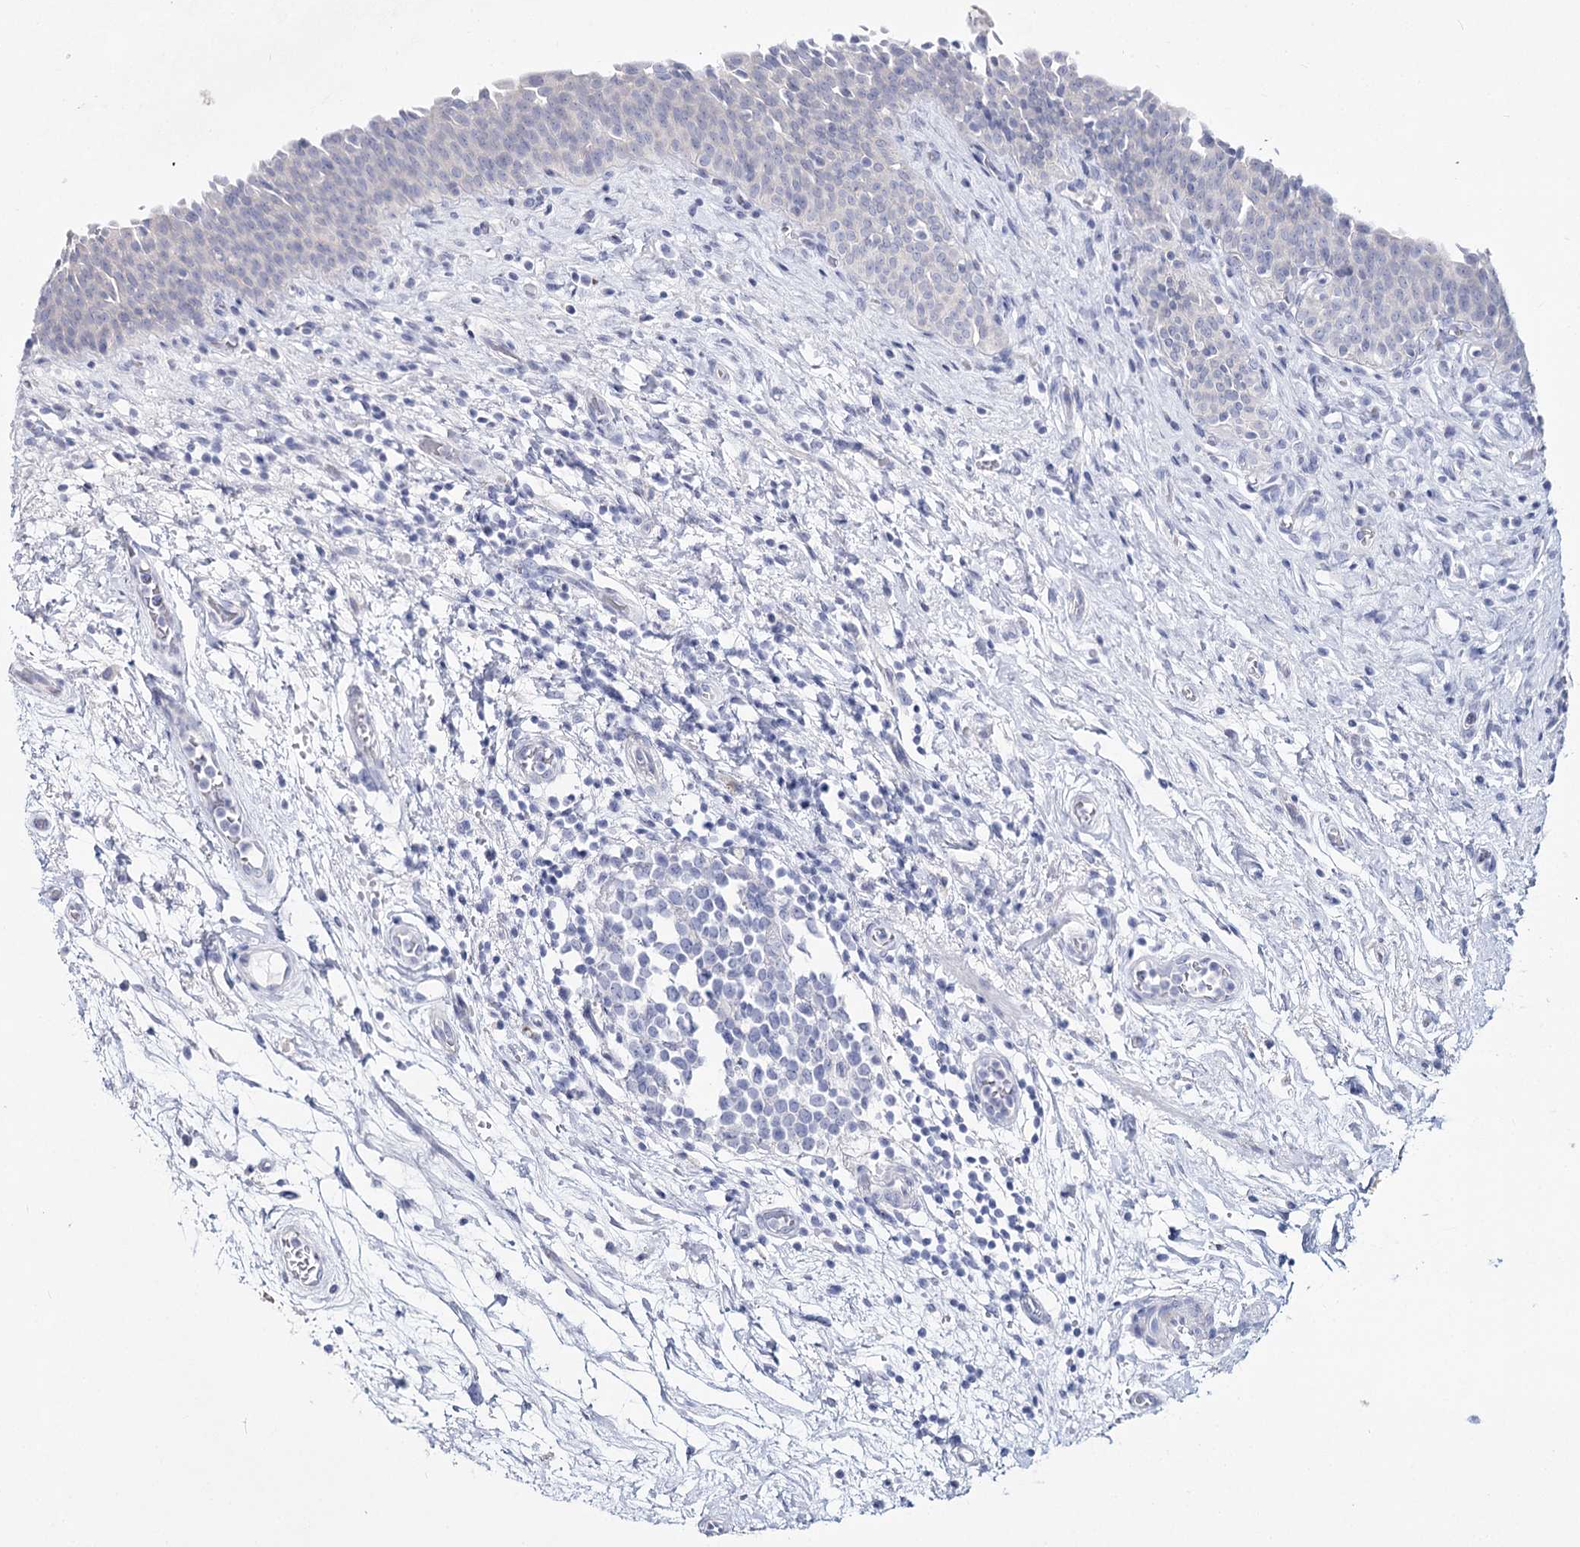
{"staining": {"intensity": "negative", "quantity": "none", "location": "none"}, "tissue": "urinary bladder", "cell_type": "Urothelial cells", "image_type": "normal", "snomed": [{"axis": "morphology", "description": "Normal tissue, NOS"}, {"axis": "topography", "description": "Urinary bladder"}], "caption": "Immunohistochemical staining of unremarkable urinary bladder reveals no significant staining in urothelial cells.", "gene": "SLC17A2", "patient": {"sex": "male", "age": 83}}